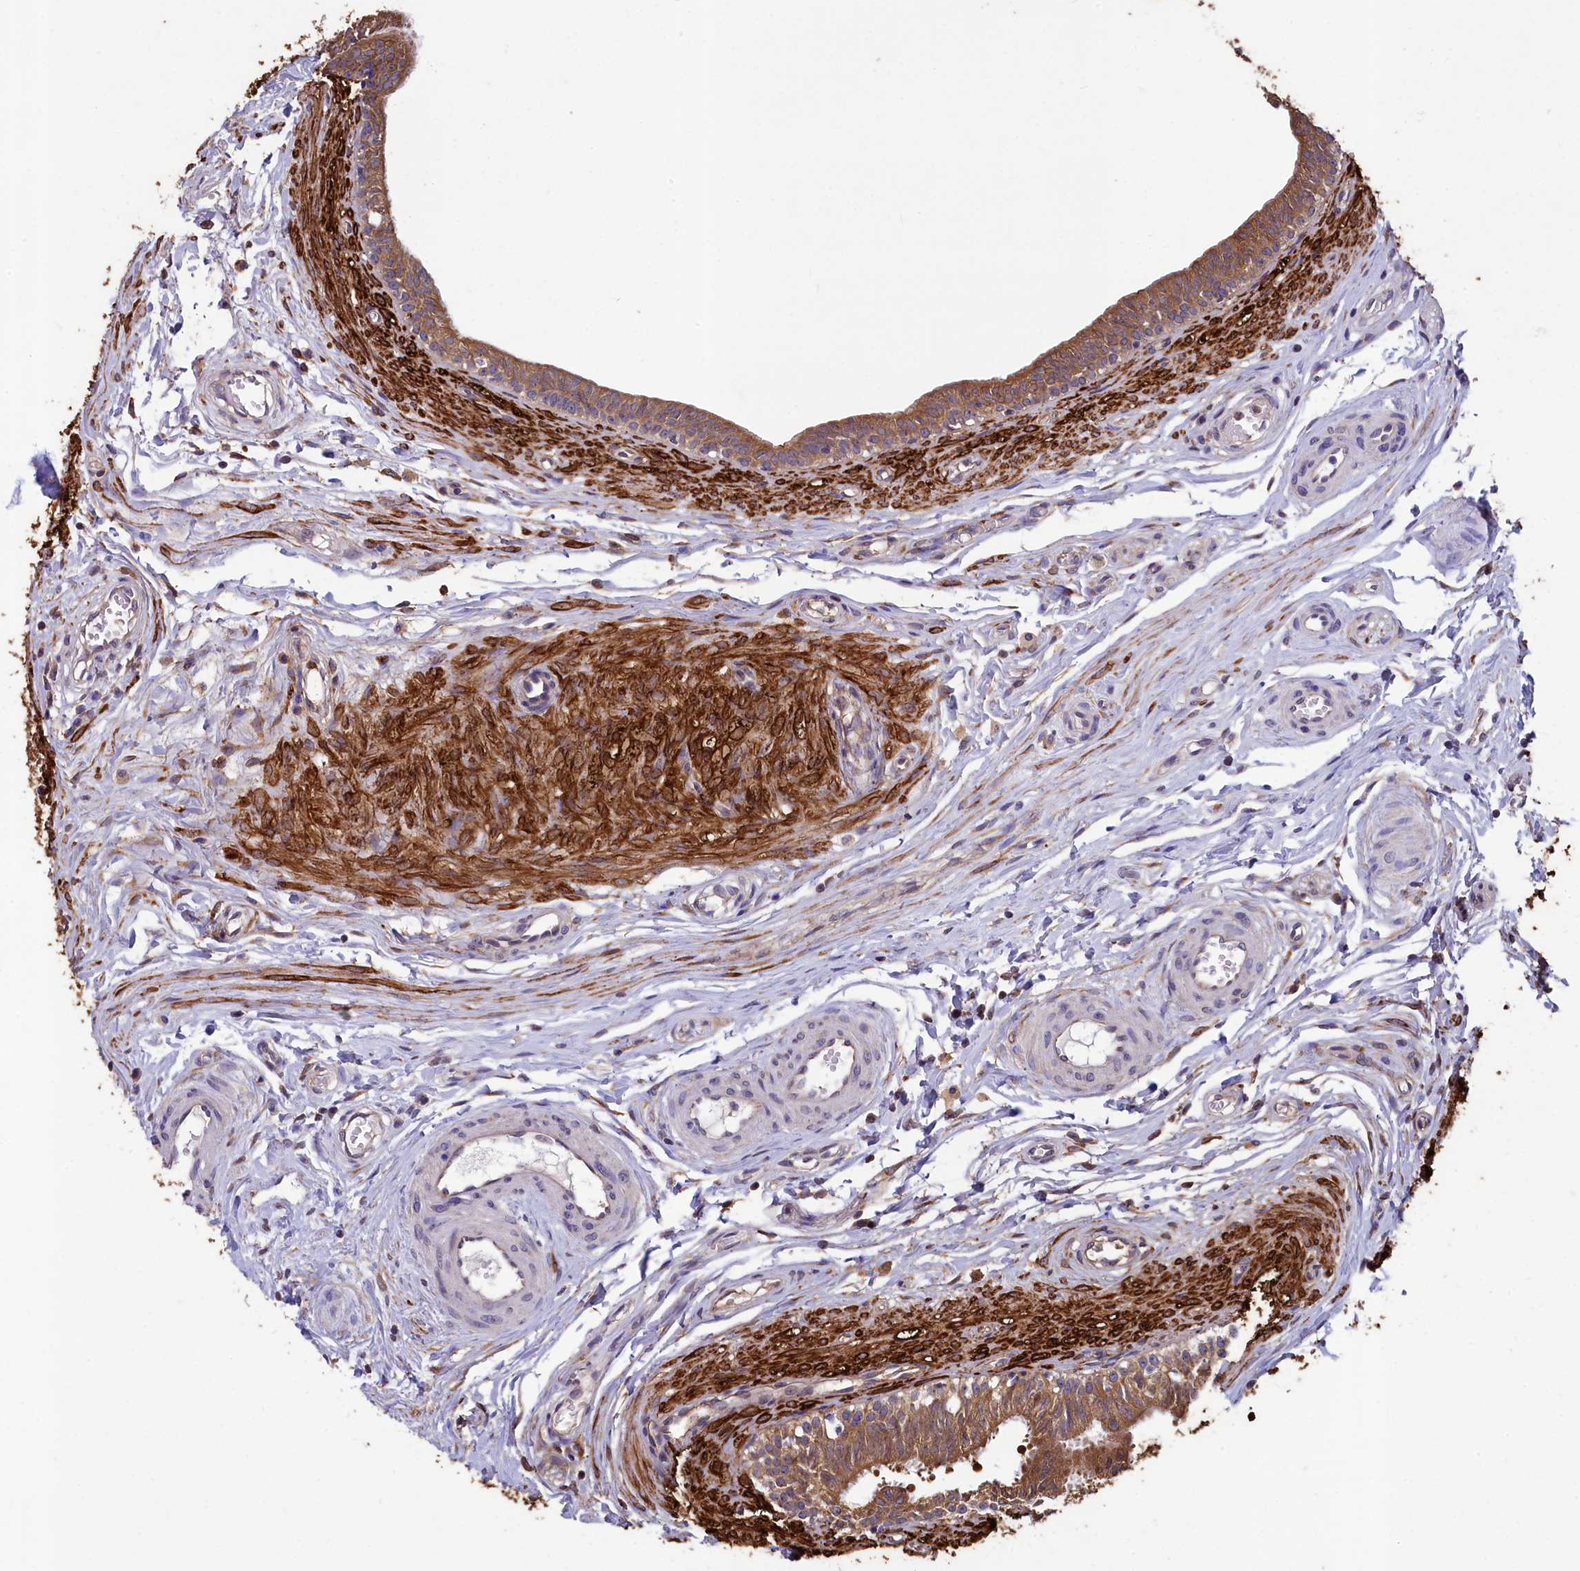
{"staining": {"intensity": "moderate", "quantity": ">75%", "location": "cytoplasmic/membranous"}, "tissue": "epididymis", "cell_type": "Glandular cells", "image_type": "normal", "snomed": [{"axis": "morphology", "description": "Normal tissue, NOS"}, {"axis": "topography", "description": "Epididymis, spermatic cord, NOS"}], "caption": "A brown stain shows moderate cytoplasmic/membranous expression of a protein in glandular cells of normal epididymis.", "gene": "SPATA2L", "patient": {"sex": "male", "age": 22}}